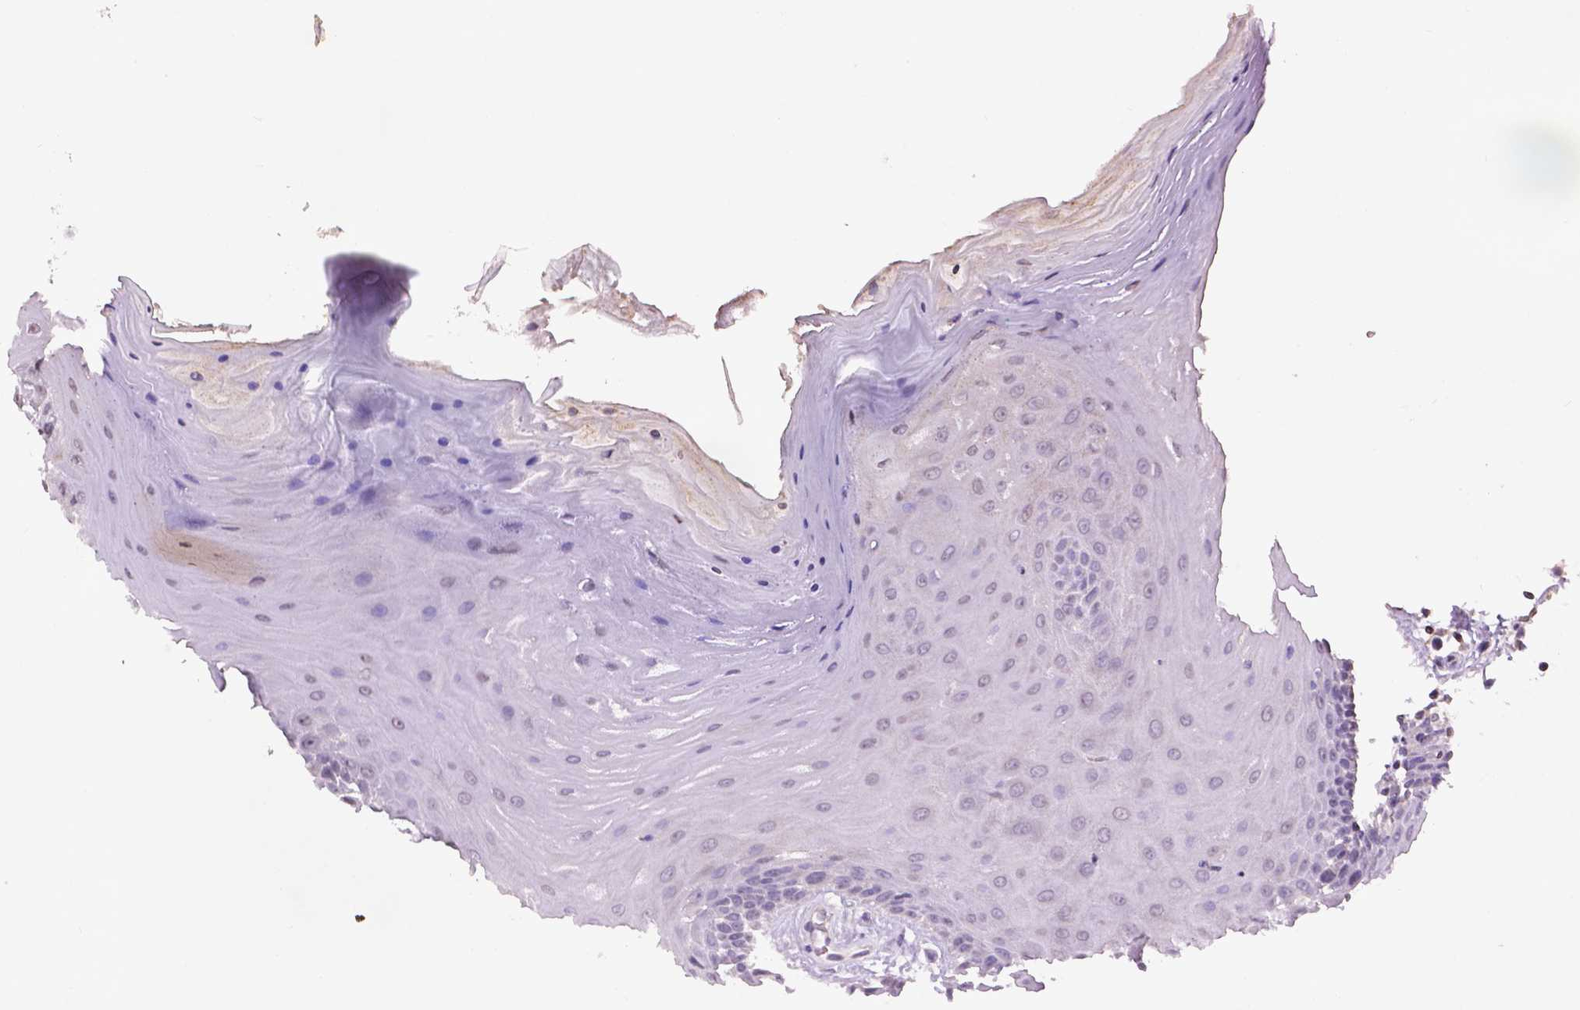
{"staining": {"intensity": "negative", "quantity": "none", "location": "none"}, "tissue": "oral mucosa", "cell_type": "Squamous epithelial cells", "image_type": "normal", "snomed": [{"axis": "morphology", "description": "Normal tissue, NOS"}, {"axis": "morphology", "description": "Normal morphology"}, {"axis": "topography", "description": "Oral tissue"}], "caption": "This is a histopathology image of immunohistochemistry staining of unremarkable oral mucosa, which shows no positivity in squamous epithelial cells.", "gene": "NTNG2", "patient": {"sex": "female", "age": 76}}